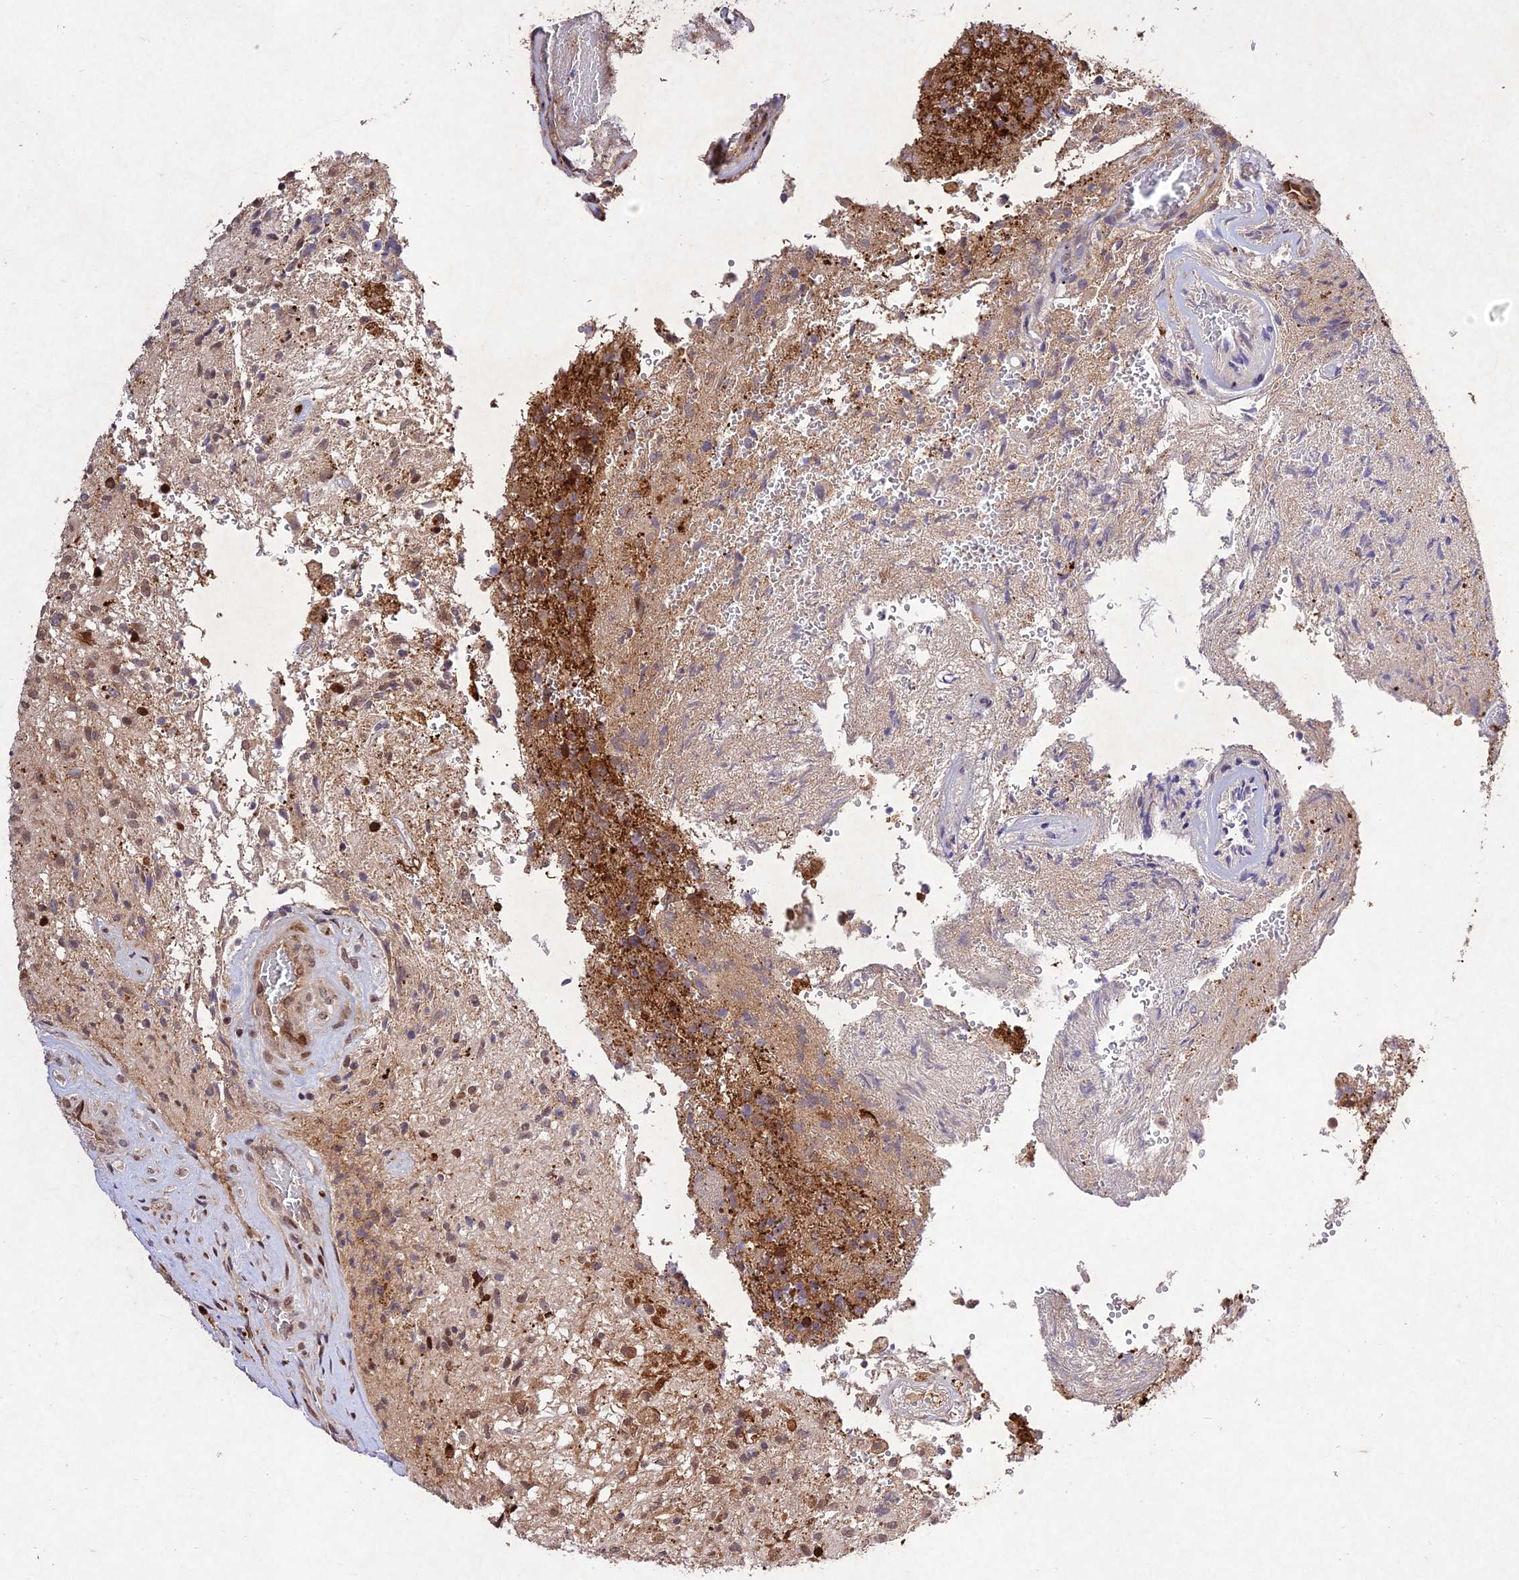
{"staining": {"intensity": "moderate", "quantity": "25%-75%", "location": "cytoplasmic/membranous"}, "tissue": "glioma", "cell_type": "Tumor cells", "image_type": "cancer", "snomed": [{"axis": "morphology", "description": "Glioma, malignant, High grade"}, {"axis": "topography", "description": "Brain"}], "caption": "Glioma stained with a protein marker exhibits moderate staining in tumor cells.", "gene": "MKKS", "patient": {"sex": "male", "age": 56}}